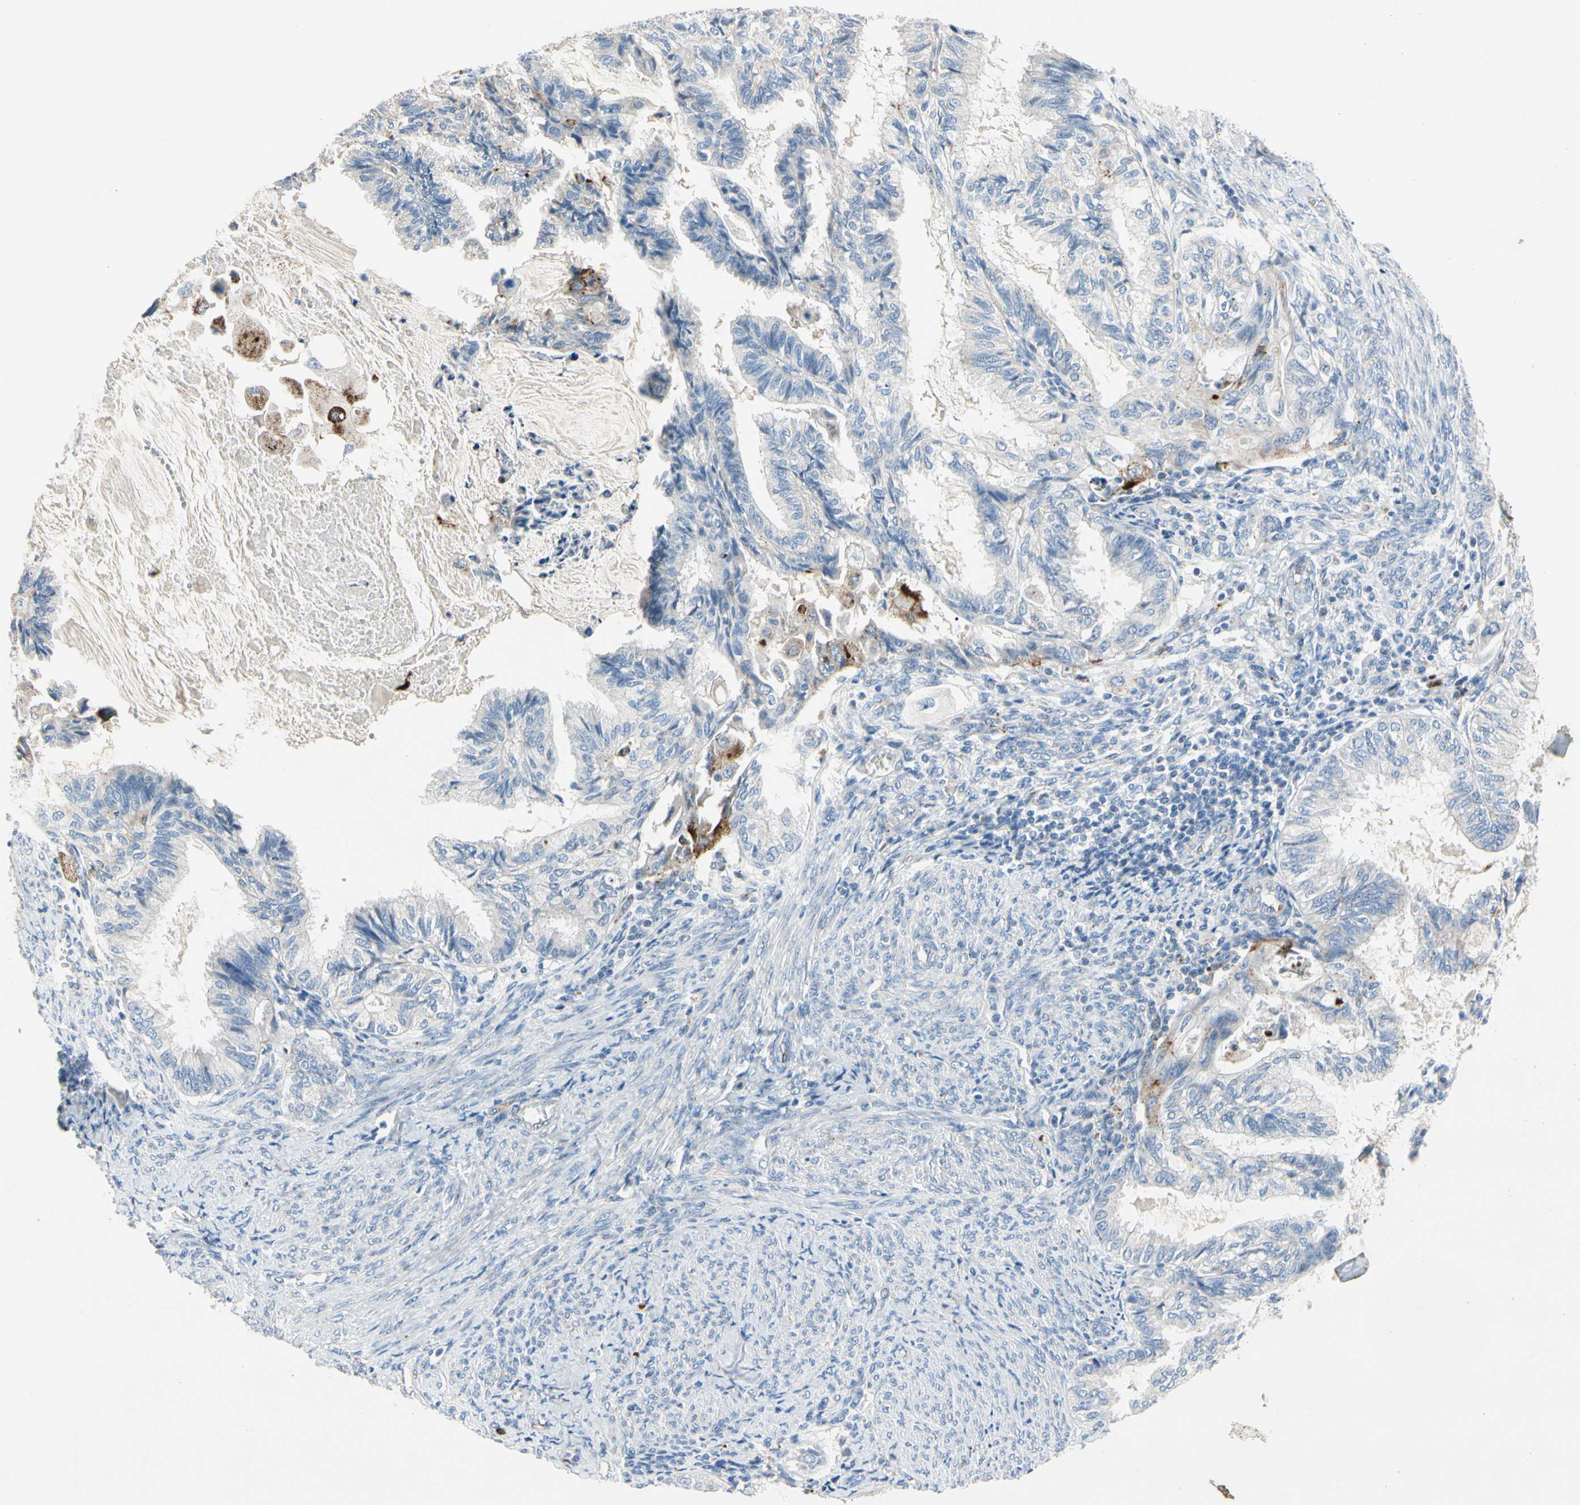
{"staining": {"intensity": "negative", "quantity": "none", "location": "none"}, "tissue": "cervical cancer", "cell_type": "Tumor cells", "image_type": "cancer", "snomed": [{"axis": "morphology", "description": "Normal tissue, NOS"}, {"axis": "morphology", "description": "Adenocarcinoma, NOS"}, {"axis": "topography", "description": "Cervix"}, {"axis": "topography", "description": "Endometrium"}], "caption": "The micrograph reveals no significant staining in tumor cells of cervical cancer (adenocarcinoma).", "gene": "RETSAT", "patient": {"sex": "female", "age": 86}}